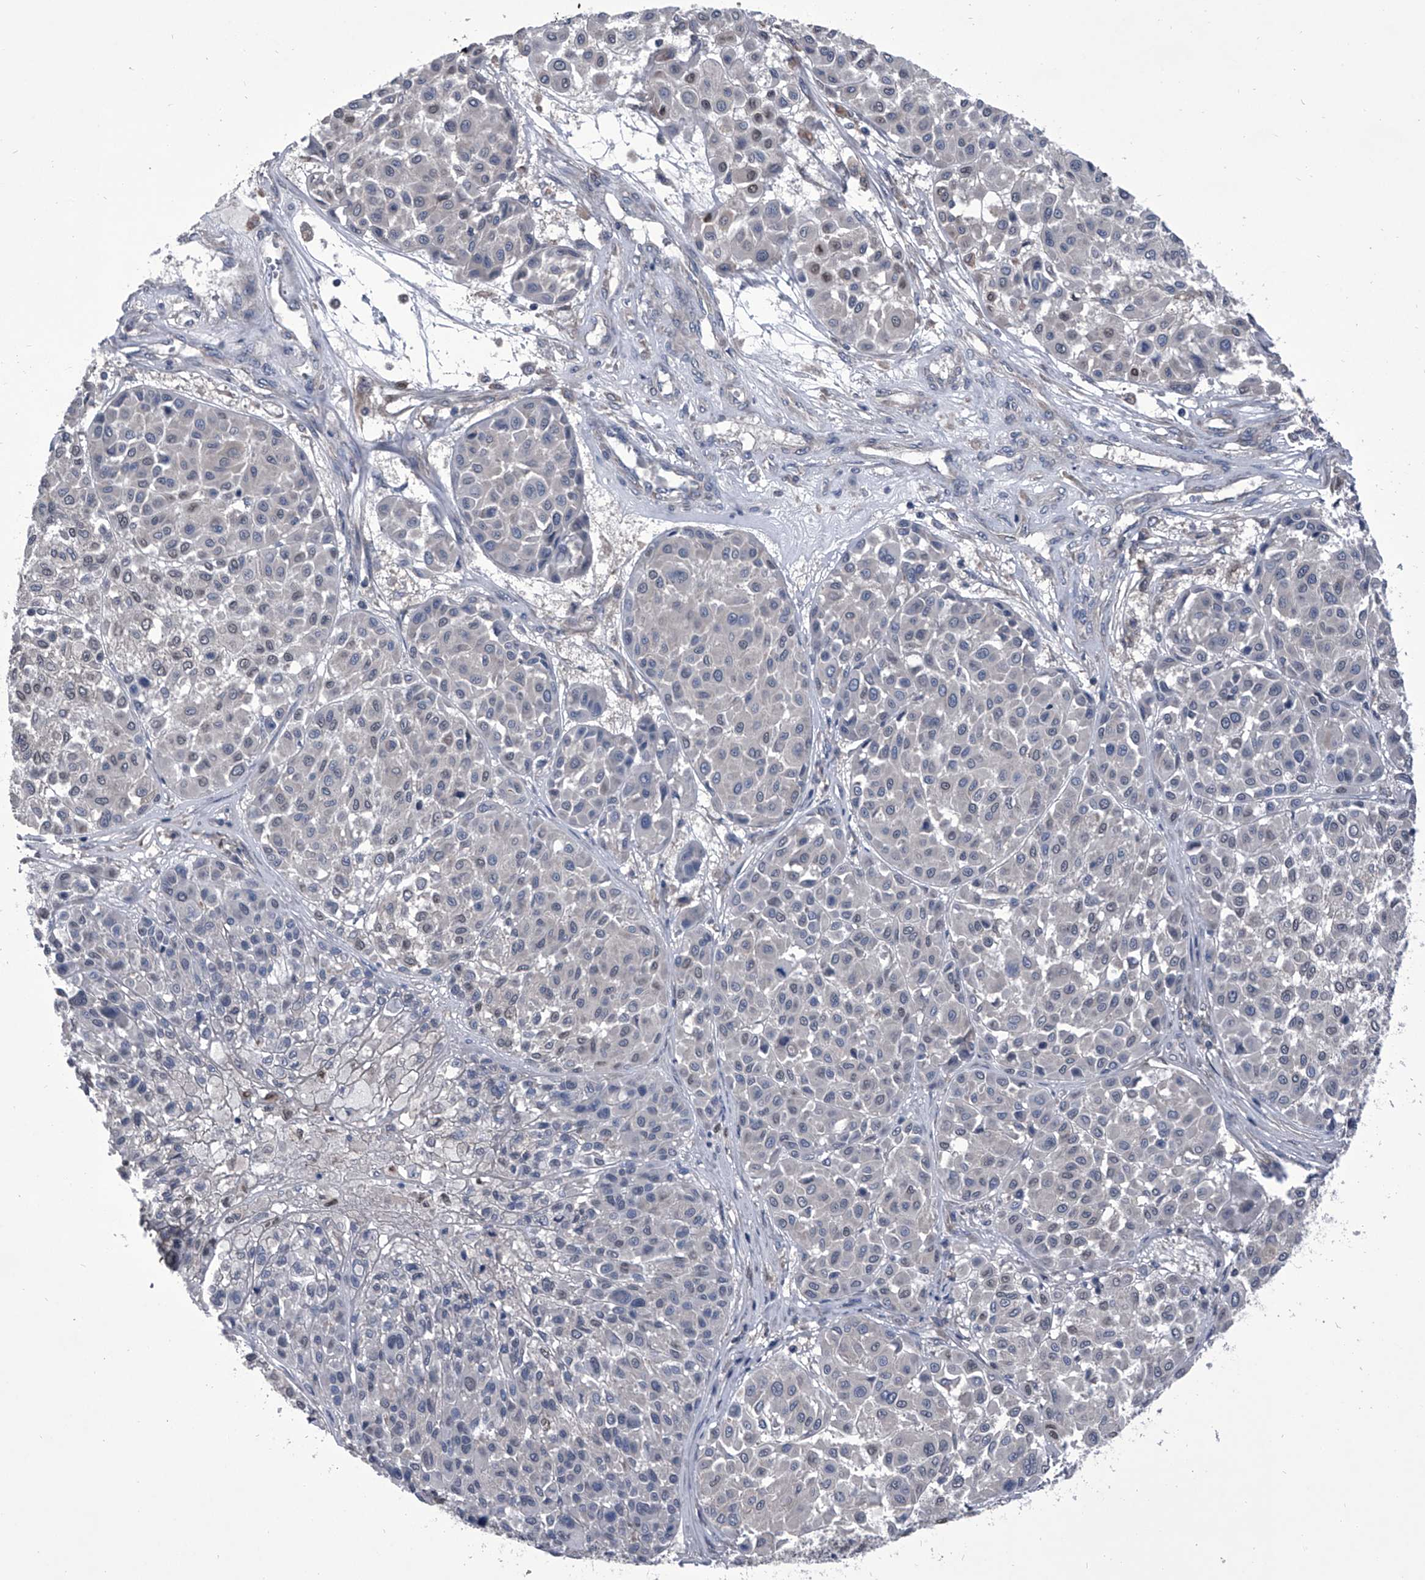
{"staining": {"intensity": "negative", "quantity": "none", "location": "none"}, "tissue": "melanoma", "cell_type": "Tumor cells", "image_type": "cancer", "snomed": [{"axis": "morphology", "description": "Malignant melanoma, Metastatic site"}, {"axis": "topography", "description": "Soft tissue"}], "caption": "IHC micrograph of melanoma stained for a protein (brown), which reveals no expression in tumor cells. Nuclei are stained in blue.", "gene": "PIP5K1A", "patient": {"sex": "male", "age": 41}}